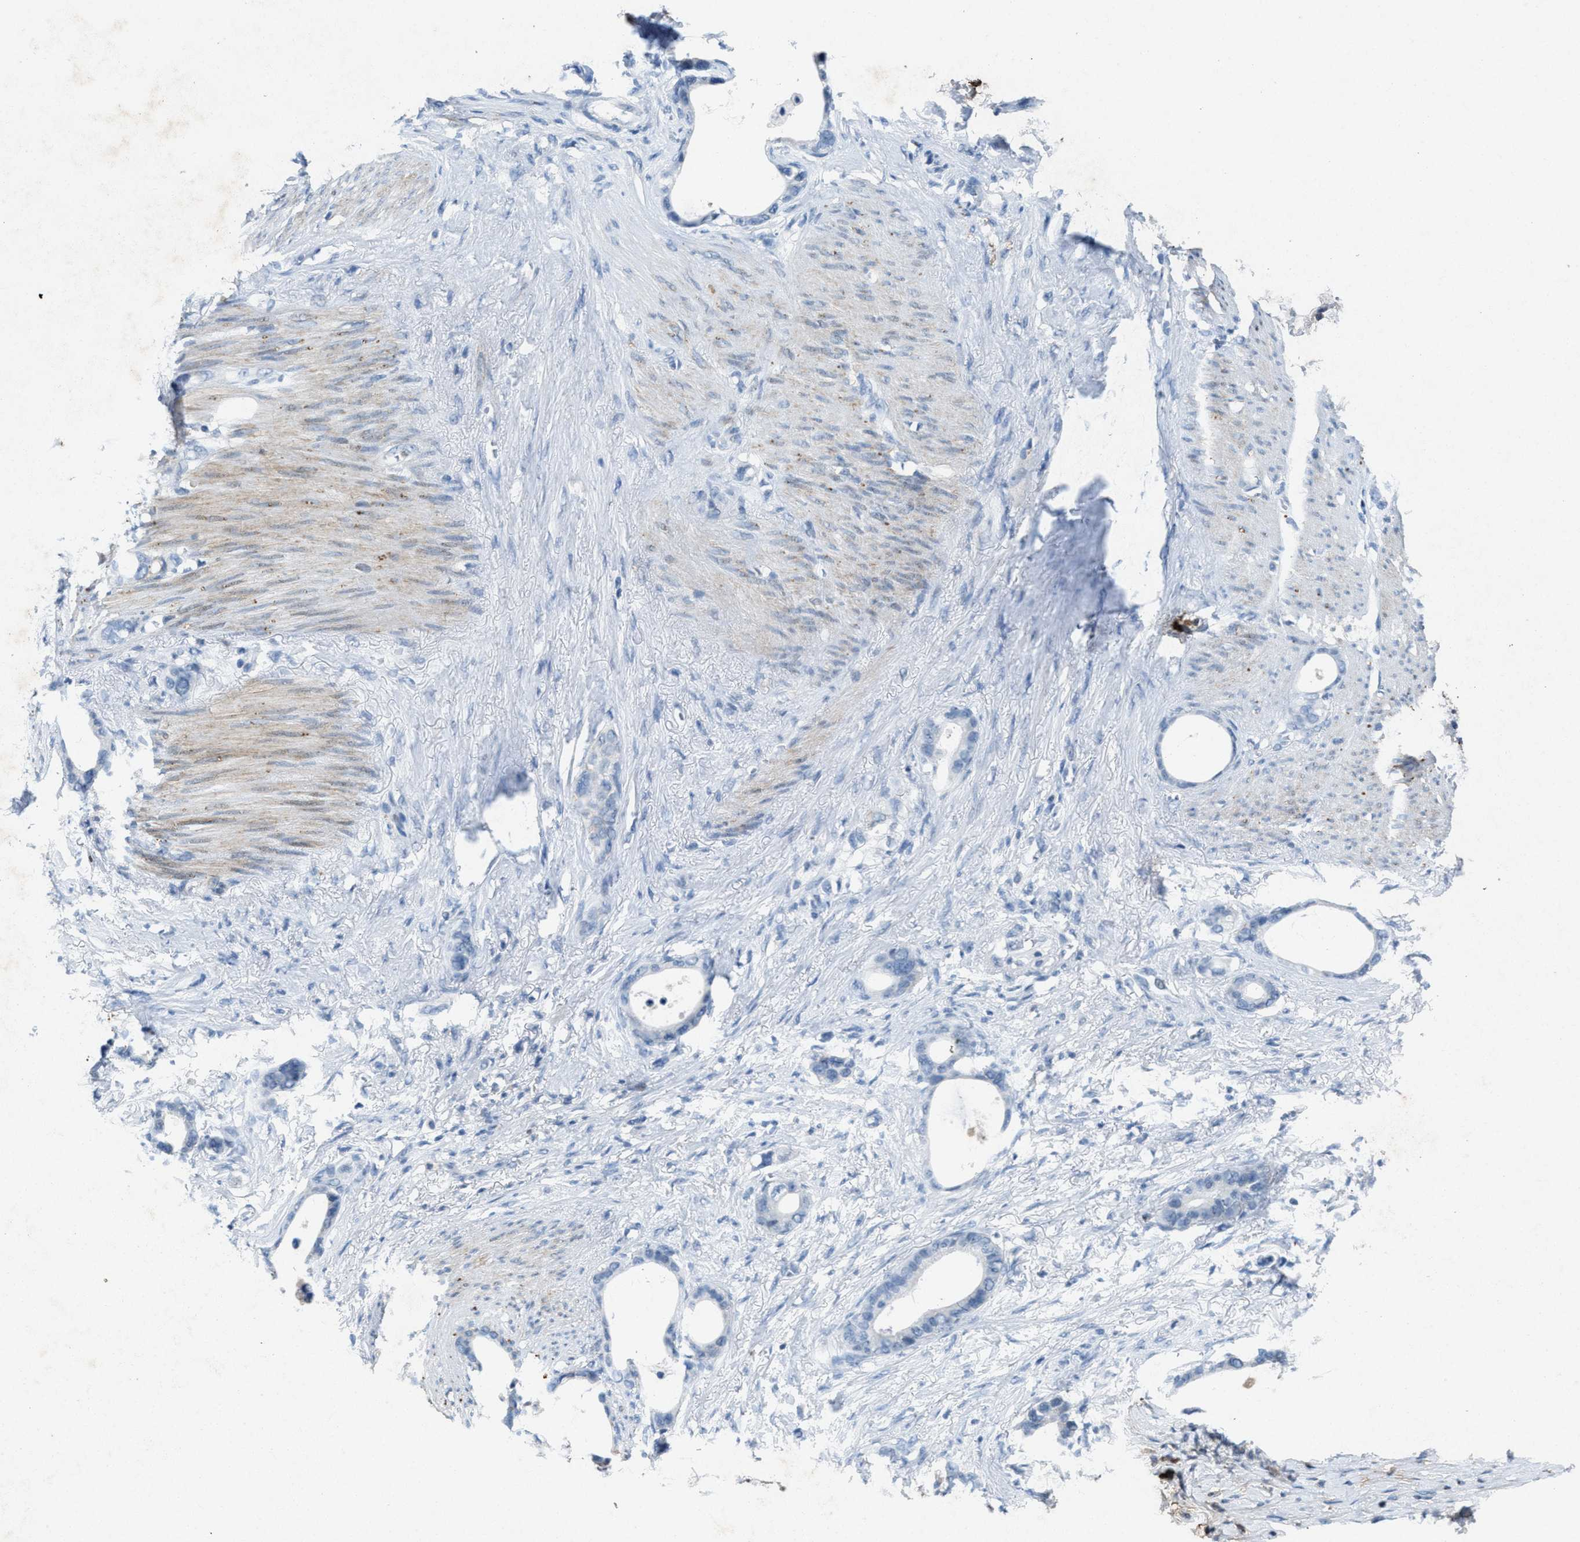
{"staining": {"intensity": "negative", "quantity": "none", "location": "none"}, "tissue": "stomach cancer", "cell_type": "Tumor cells", "image_type": "cancer", "snomed": [{"axis": "morphology", "description": "Adenocarcinoma, NOS"}, {"axis": "topography", "description": "Stomach"}], "caption": "This is a photomicrograph of immunohistochemistry (IHC) staining of stomach adenocarcinoma, which shows no expression in tumor cells. (Stains: DAB IHC with hematoxylin counter stain, Microscopy: brightfield microscopy at high magnification).", "gene": "SLC5A5", "patient": {"sex": "female", "age": 75}}